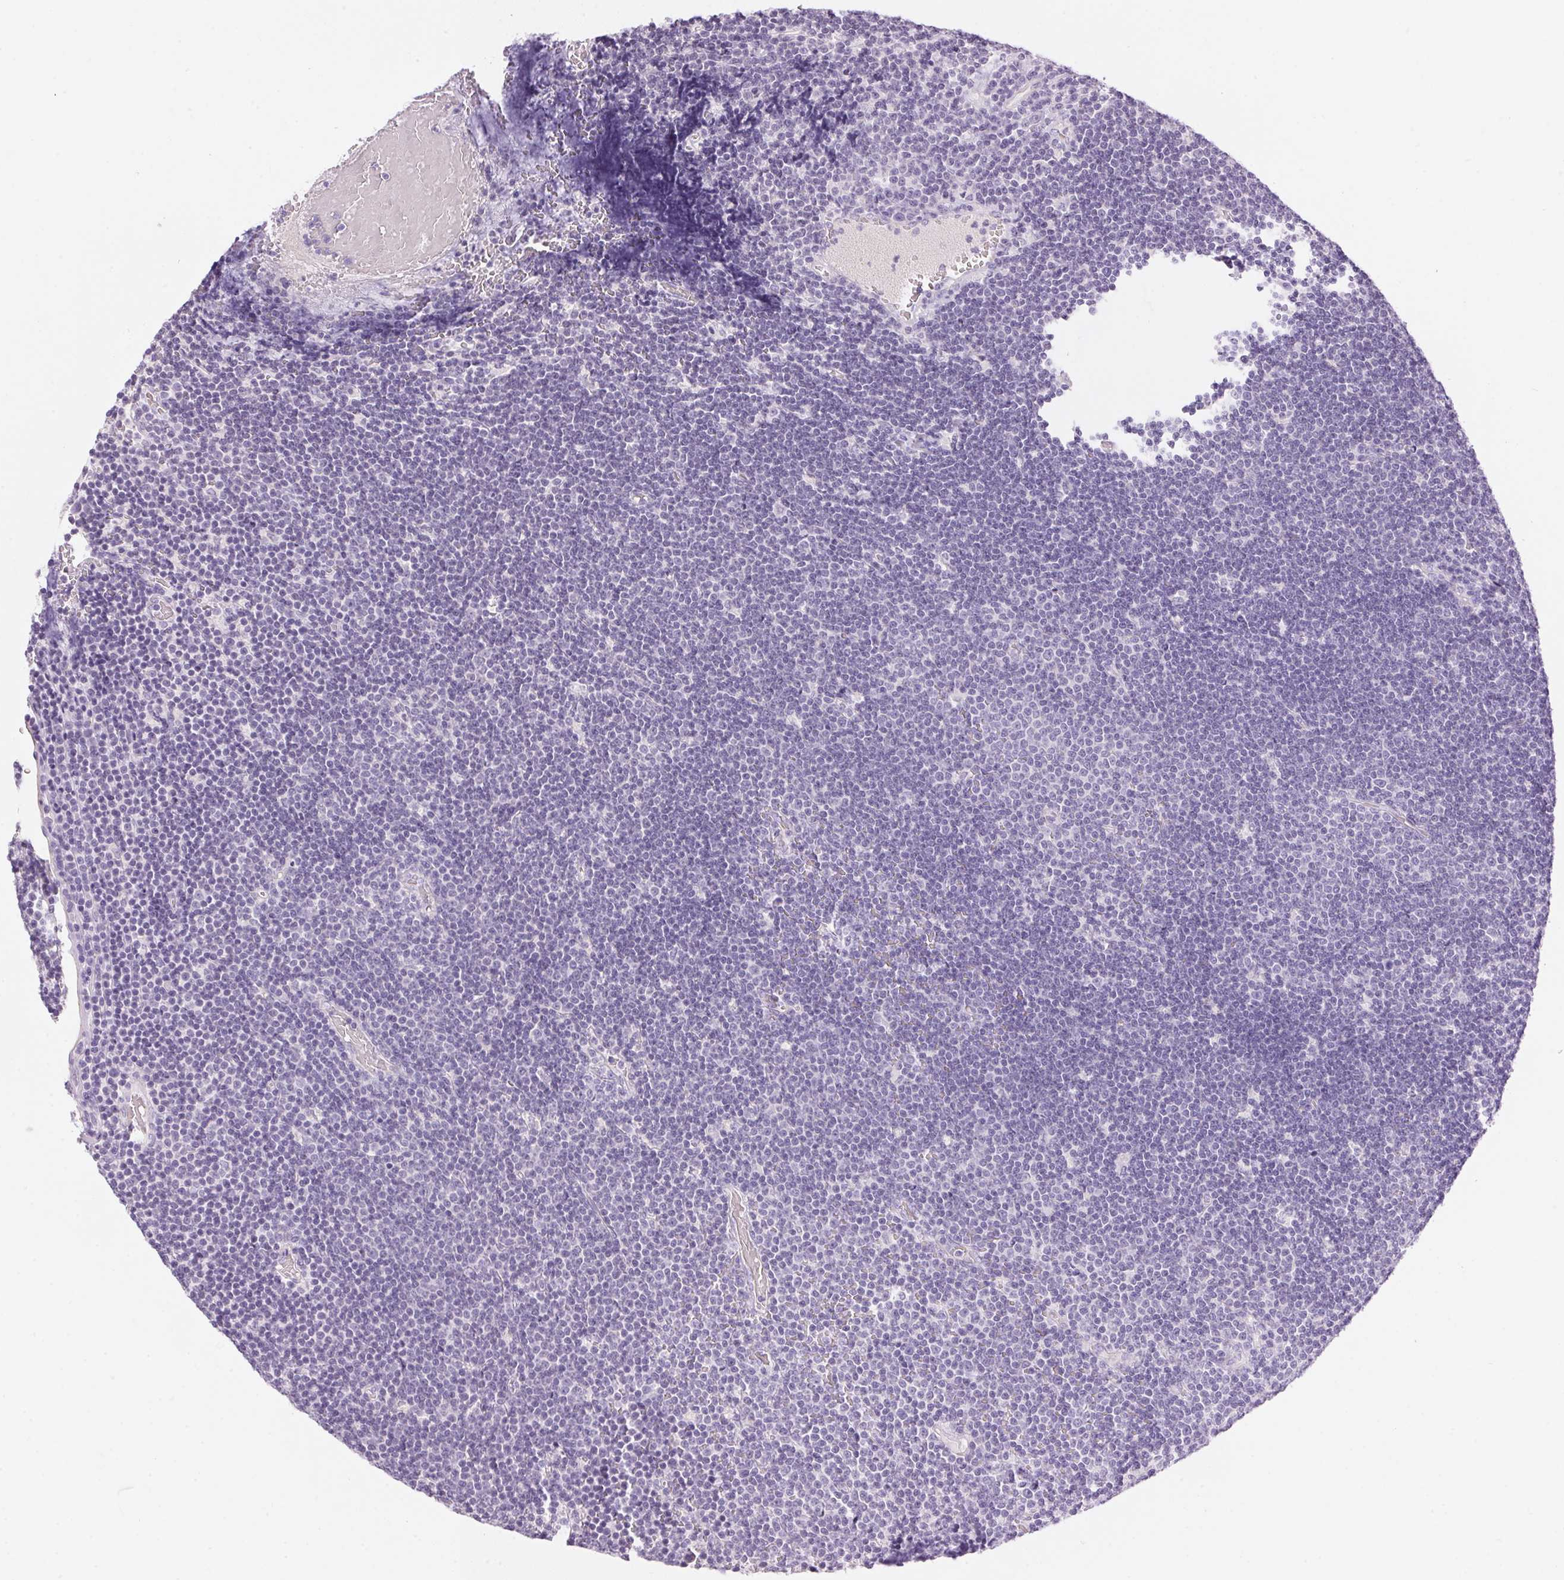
{"staining": {"intensity": "negative", "quantity": "none", "location": "none"}, "tissue": "lymphoma", "cell_type": "Tumor cells", "image_type": "cancer", "snomed": [{"axis": "morphology", "description": "Malignant lymphoma, non-Hodgkin's type, Low grade"}, {"axis": "topography", "description": "Brain"}], "caption": "Immunohistochemical staining of lymphoma exhibits no significant staining in tumor cells. The staining is performed using DAB brown chromogen with nuclei counter-stained in using hematoxylin.", "gene": "HSD17B2", "patient": {"sex": "female", "age": 66}}